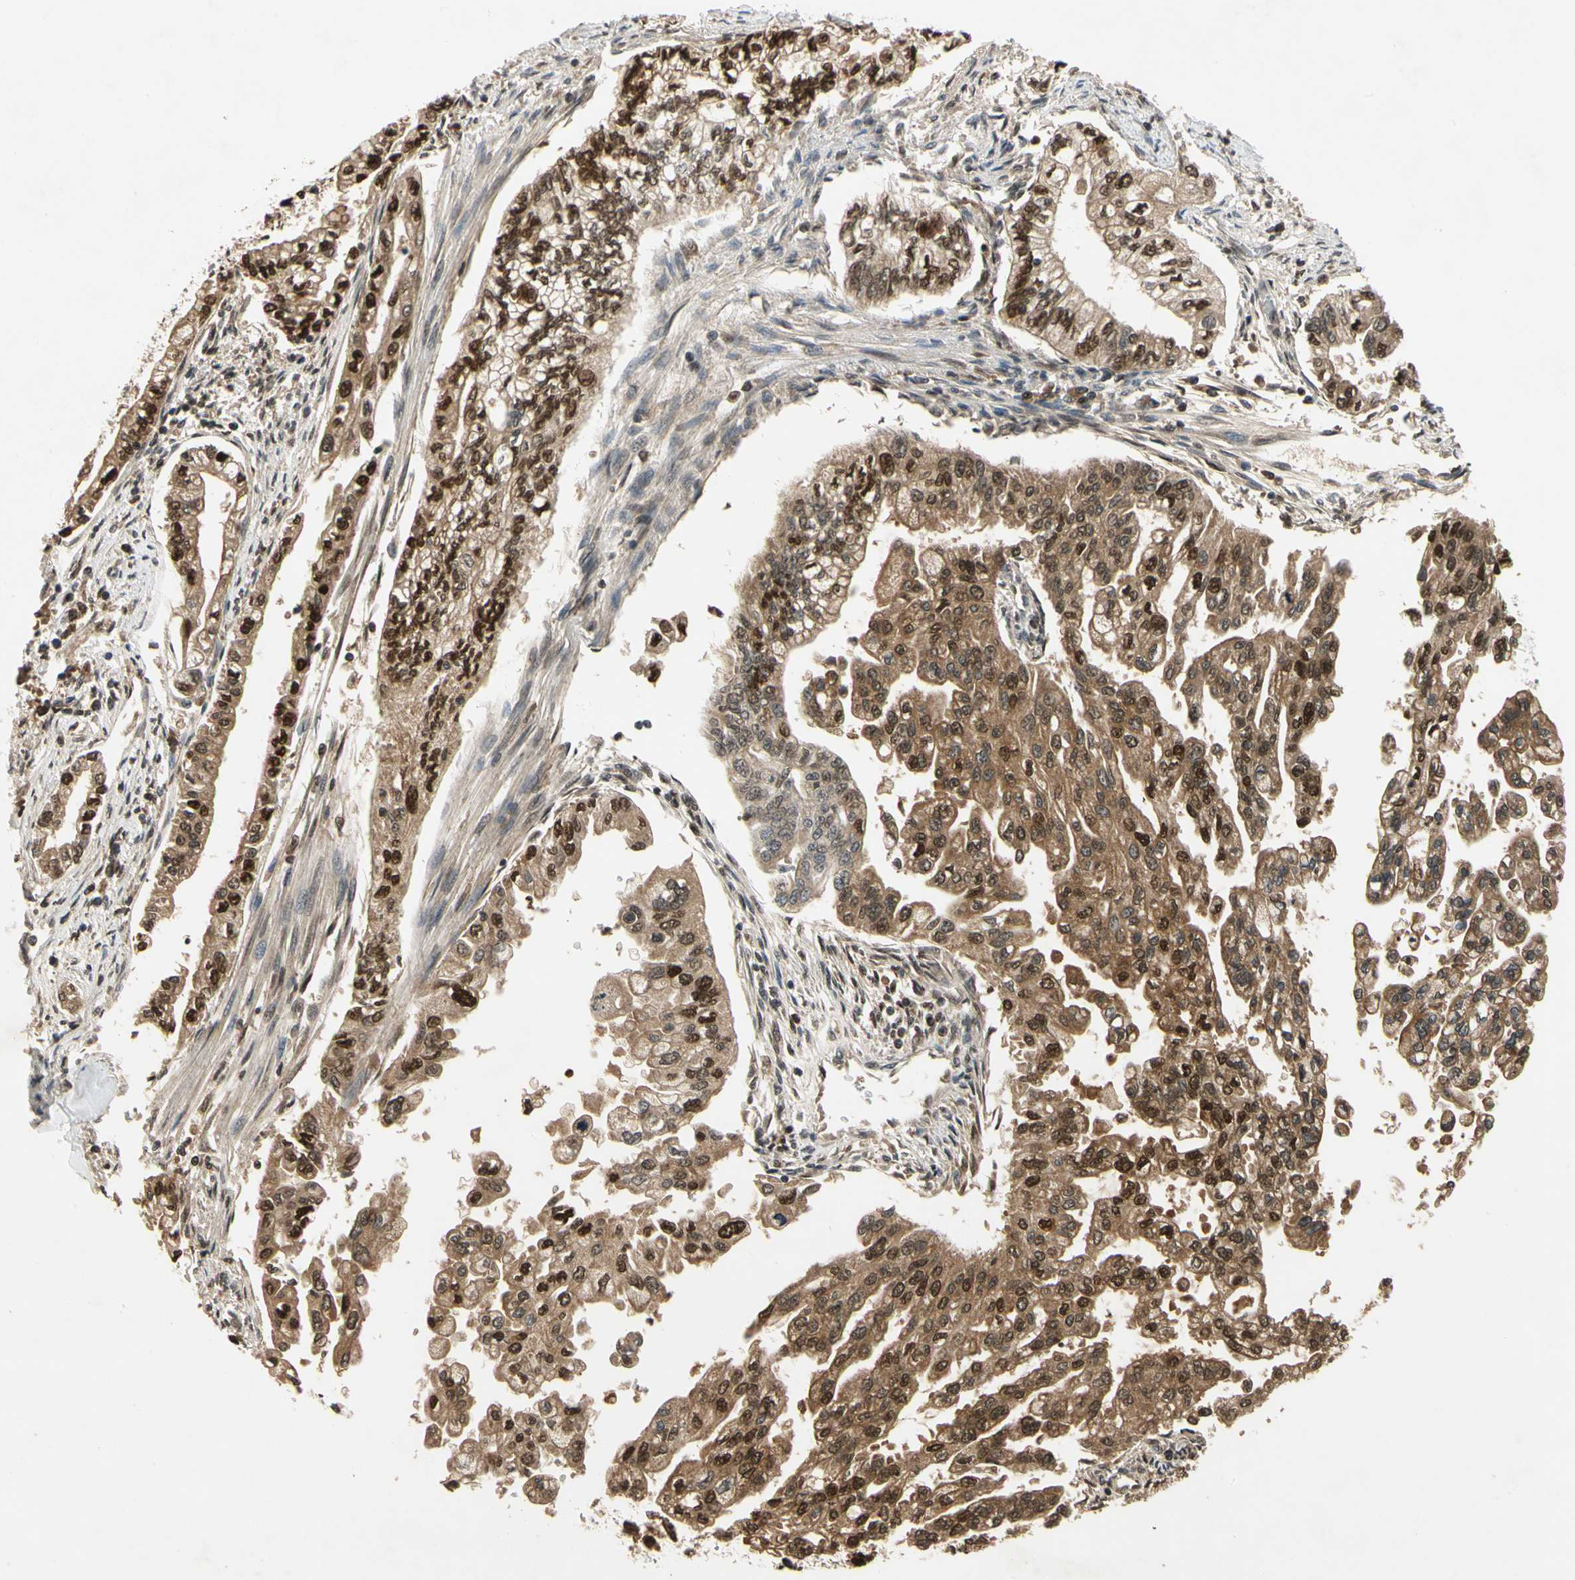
{"staining": {"intensity": "strong", "quantity": "25%-75%", "location": "nuclear"}, "tissue": "pancreatic cancer", "cell_type": "Tumor cells", "image_type": "cancer", "snomed": [{"axis": "morphology", "description": "Normal tissue, NOS"}, {"axis": "topography", "description": "Pancreas"}], "caption": "This image displays immunohistochemistry (IHC) staining of pancreatic cancer, with high strong nuclear expression in about 25%-75% of tumor cells.", "gene": "GSR", "patient": {"sex": "male", "age": 42}}